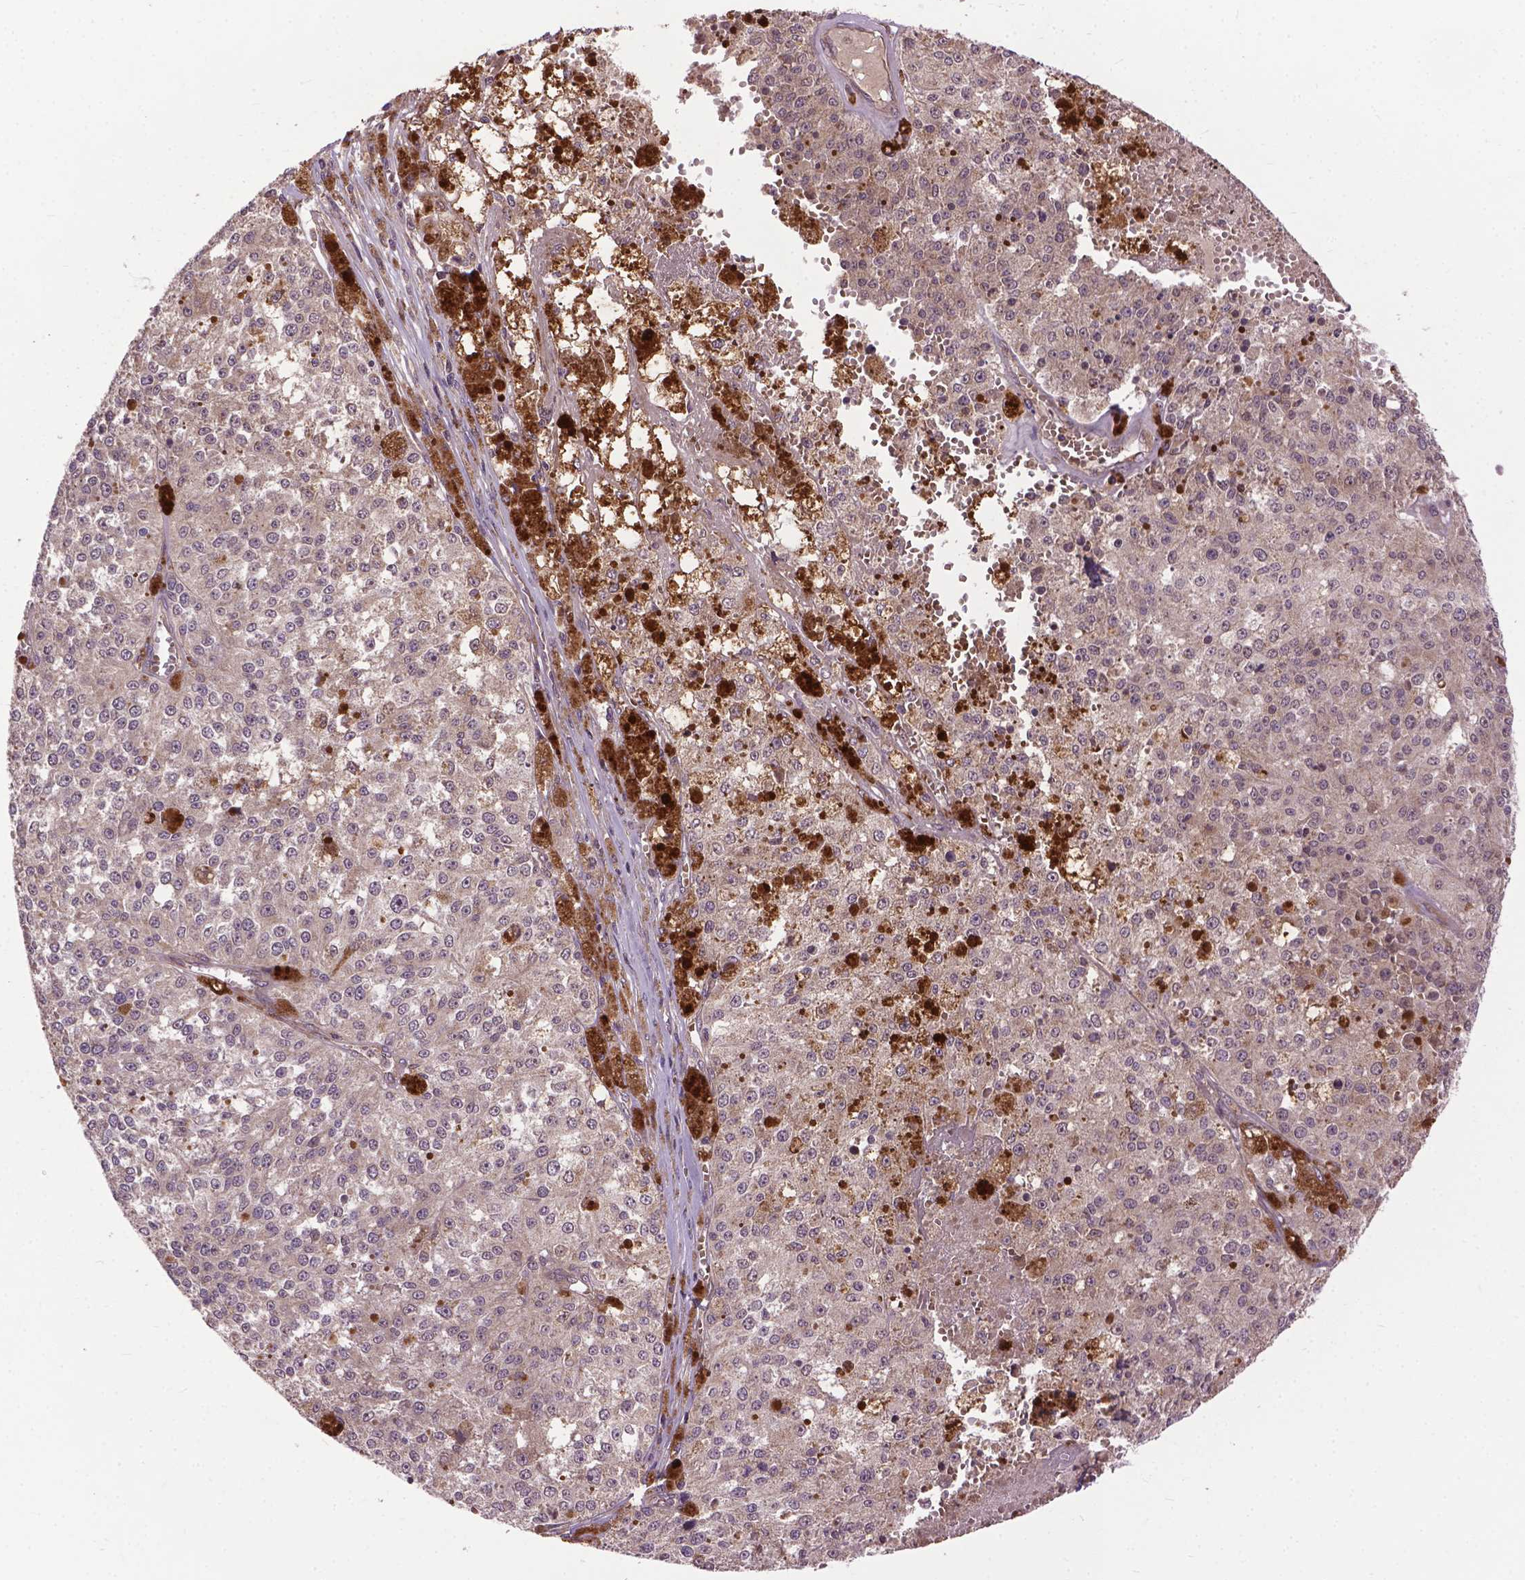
{"staining": {"intensity": "weak", "quantity": ">75%", "location": "cytoplasmic/membranous"}, "tissue": "melanoma", "cell_type": "Tumor cells", "image_type": "cancer", "snomed": [{"axis": "morphology", "description": "Malignant melanoma, Metastatic site"}, {"axis": "topography", "description": "Lymph node"}], "caption": "Immunohistochemistry of human melanoma shows low levels of weak cytoplasmic/membranous staining in approximately >75% of tumor cells.", "gene": "ZNF616", "patient": {"sex": "female", "age": 64}}